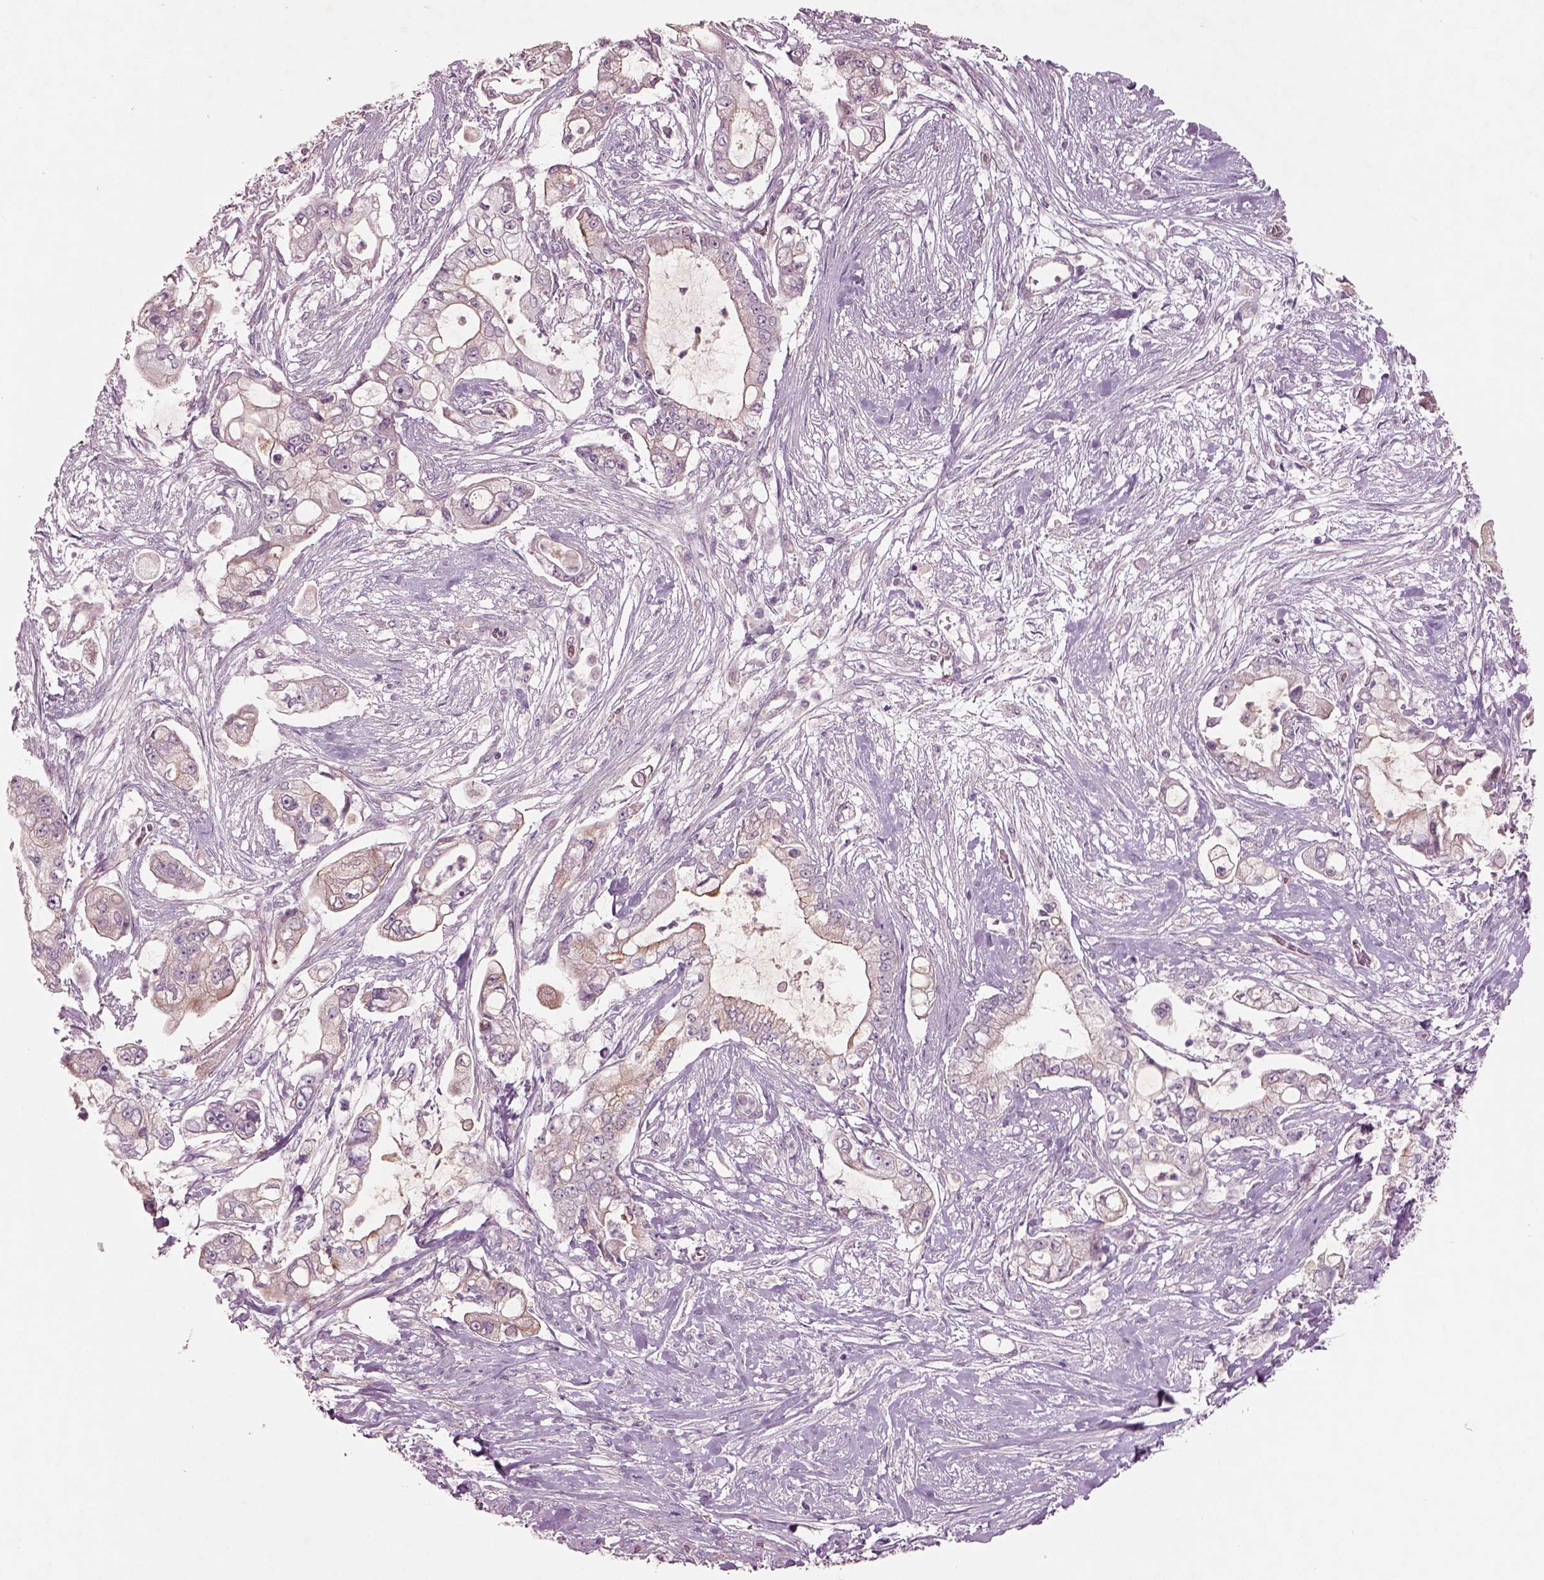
{"staining": {"intensity": "negative", "quantity": "none", "location": "none"}, "tissue": "pancreatic cancer", "cell_type": "Tumor cells", "image_type": "cancer", "snomed": [{"axis": "morphology", "description": "Adenocarcinoma, NOS"}, {"axis": "topography", "description": "Pancreas"}], "caption": "Pancreatic cancer stained for a protein using immunohistochemistry shows no expression tumor cells.", "gene": "DUOXA2", "patient": {"sex": "female", "age": 69}}